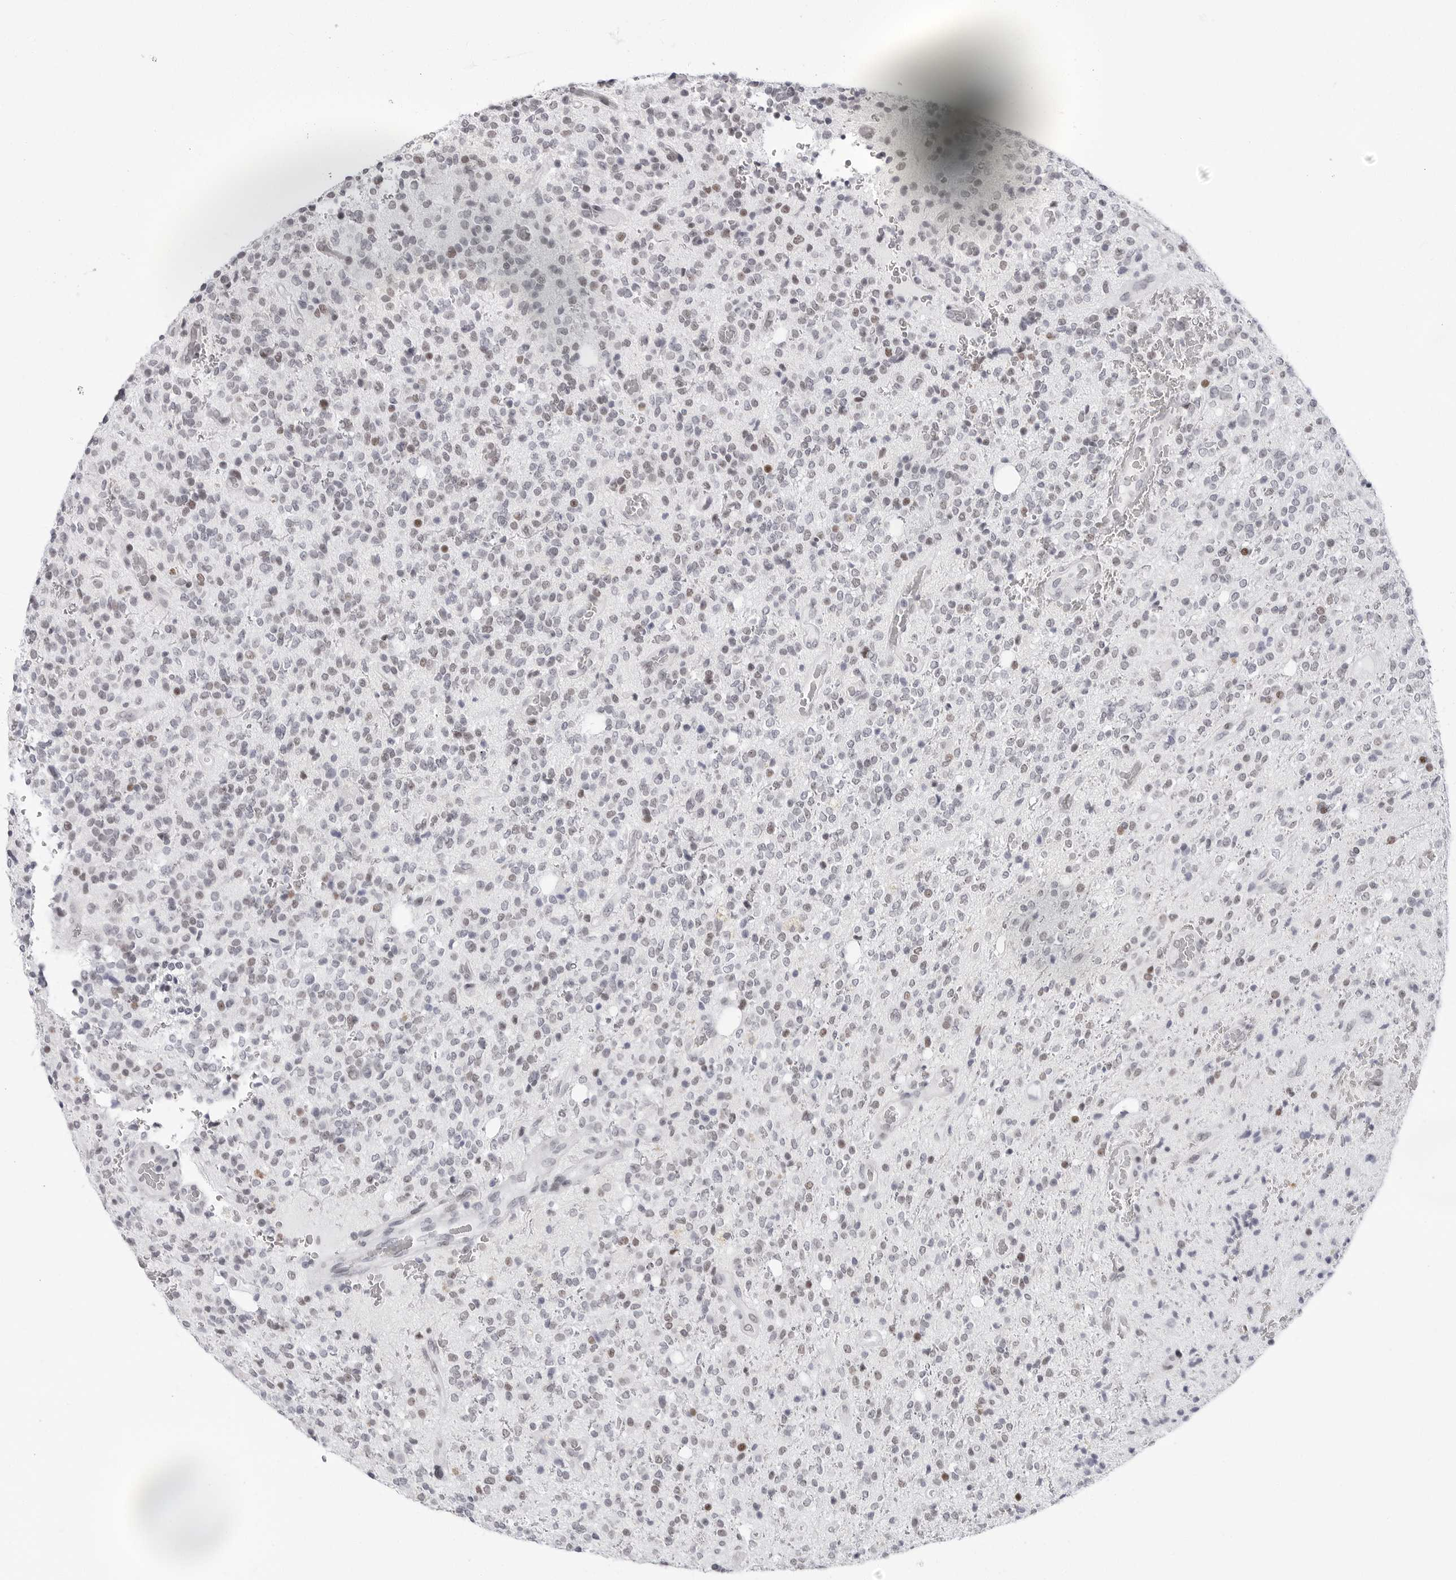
{"staining": {"intensity": "weak", "quantity": "25%-75%", "location": "nuclear"}, "tissue": "glioma", "cell_type": "Tumor cells", "image_type": "cancer", "snomed": [{"axis": "morphology", "description": "Glioma, malignant, High grade"}, {"axis": "topography", "description": "Brain"}], "caption": "IHC photomicrograph of neoplastic tissue: human glioma stained using immunohistochemistry (IHC) displays low levels of weak protein expression localized specifically in the nuclear of tumor cells, appearing as a nuclear brown color.", "gene": "VEZF1", "patient": {"sex": "male", "age": 34}}